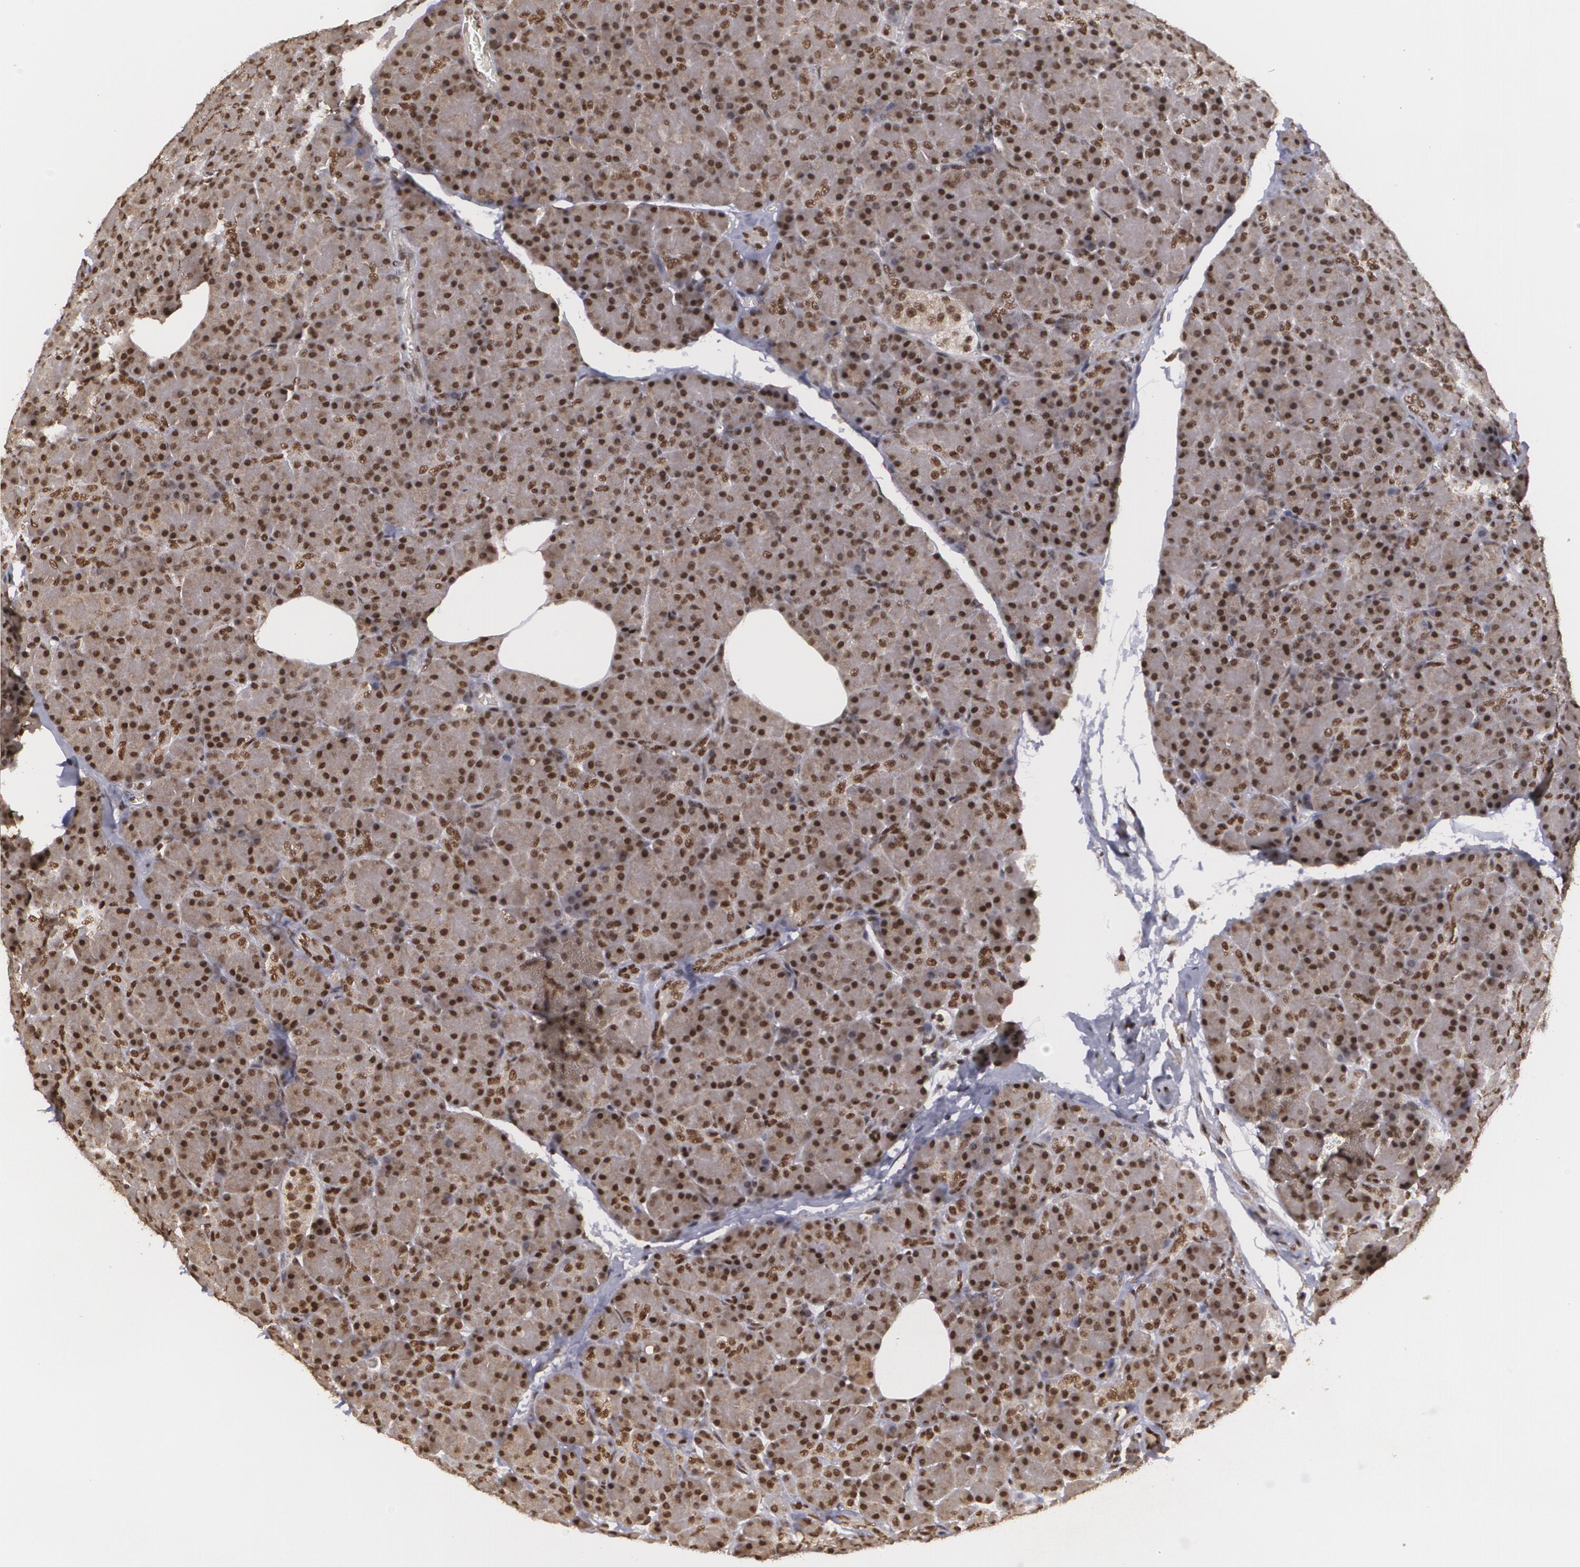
{"staining": {"intensity": "strong", "quantity": ">75%", "location": "nuclear"}, "tissue": "pancreas", "cell_type": "Exocrine glandular cells", "image_type": "normal", "snomed": [{"axis": "morphology", "description": "Normal tissue, NOS"}, {"axis": "topography", "description": "Pancreas"}], "caption": "Protein expression analysis of benign human pancreas reveals strong nuclear expression in about >75% of exocrine glandular cells. (DAB = brown stain, brightfield microscopy at high magnification).", "gene": "RXRB", "patient": {"sex": "female", "age": 43}}